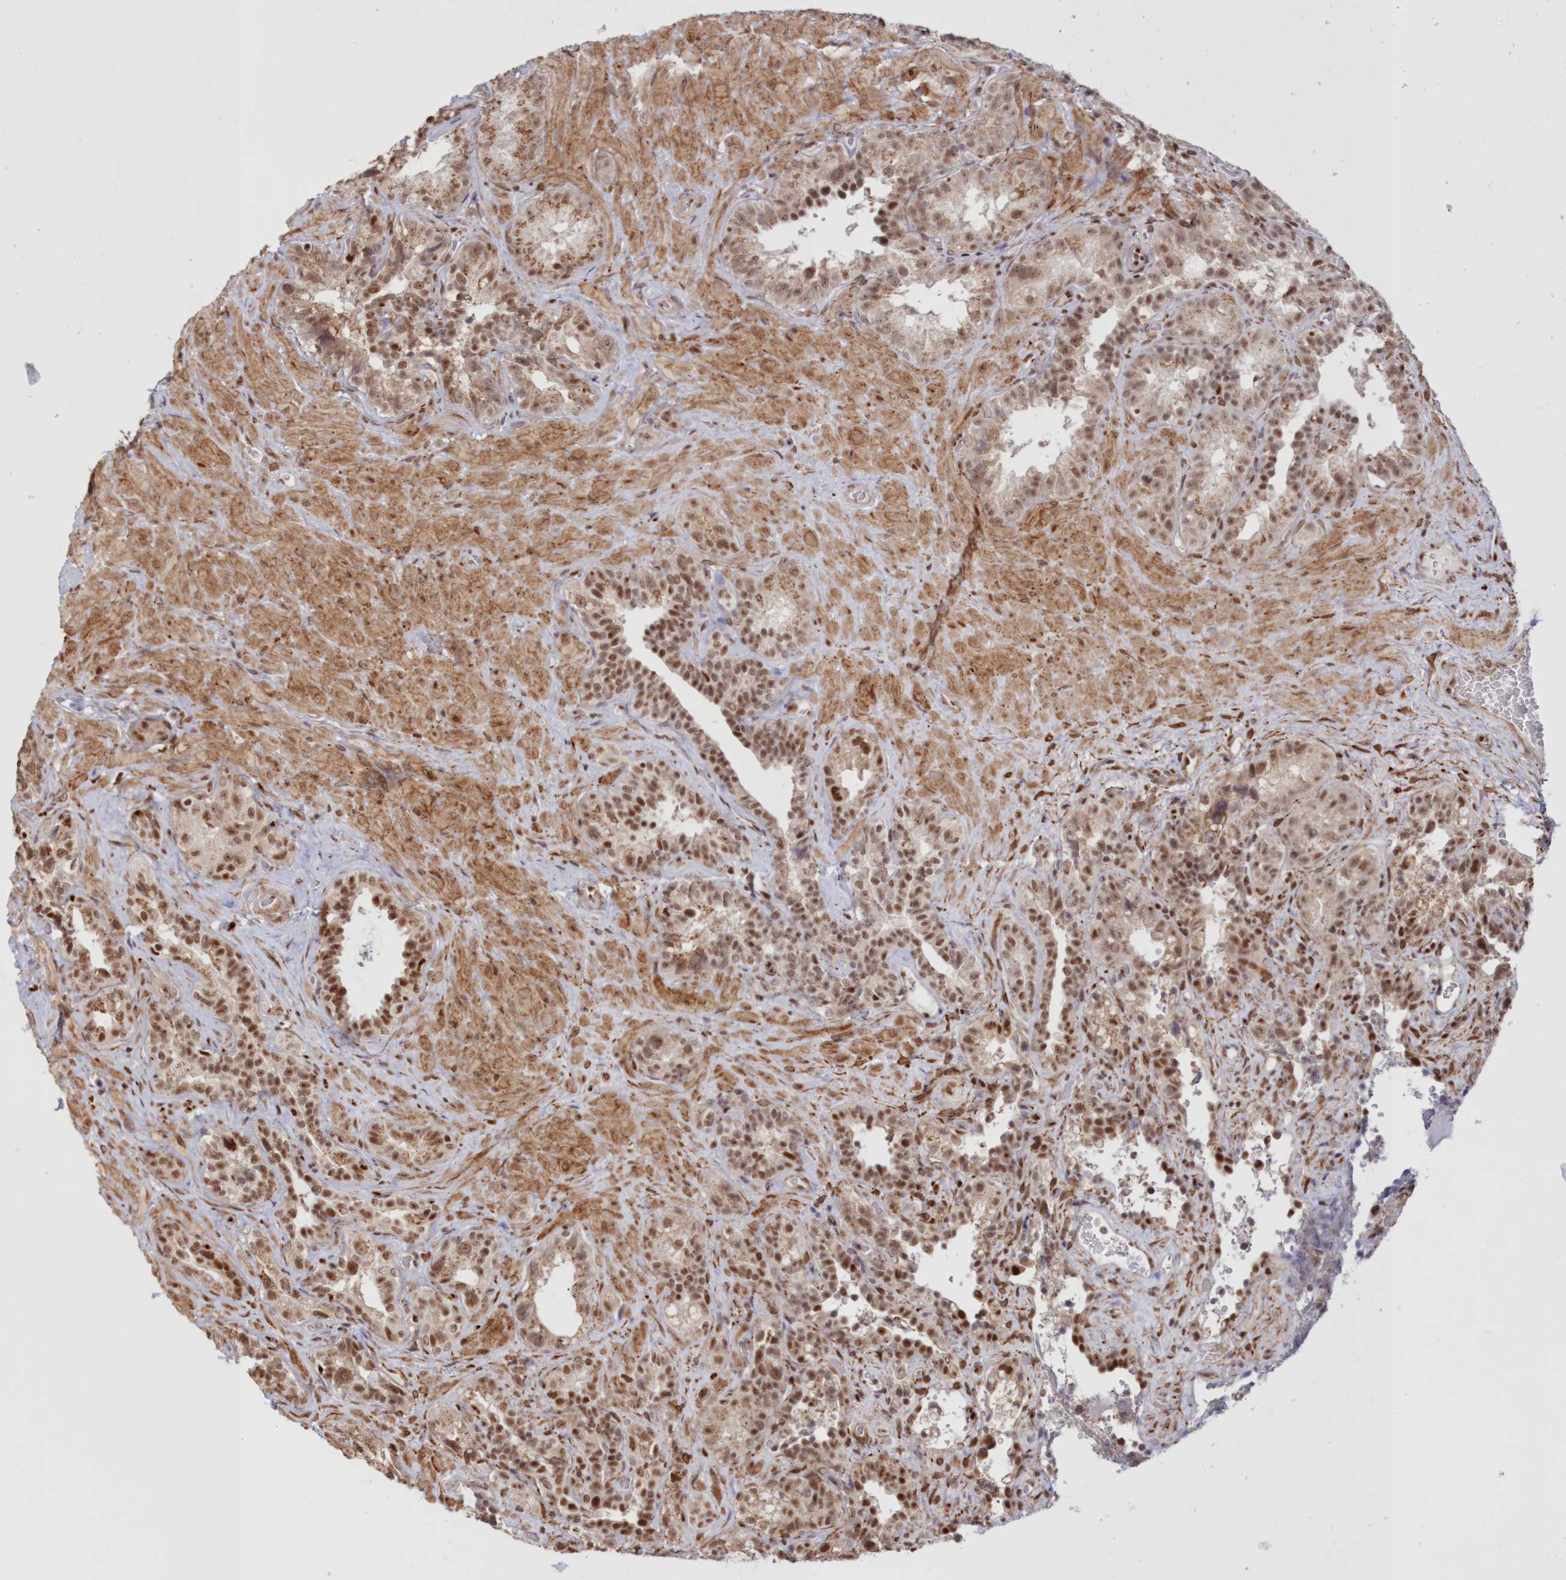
{"staining": {"intensity": "moderate", "quantity": ">75%", "location": "cytoplasmic/membranous,nuclear"}, "tissue": "seminal vesicle", "cell_type": "Glandular cells", "image_type": "normal", "snomed": [{"axis": "morphology", "description": "Normal tissue, NOS"}, {"axis": "topography", "description": "Seminal veicle"}, {"axis": "topography", "description": "Peripheral nerve tissue"}], "caption": "Moderate cytoplasmic/membranous,nuclear expression for a protein is seen in about >75% of glandular cells of benign seminal vesicle using immunohistochemistry (IHC).", "gene": "POLR2B", "patient": {"sex": "male", "age": 67}}